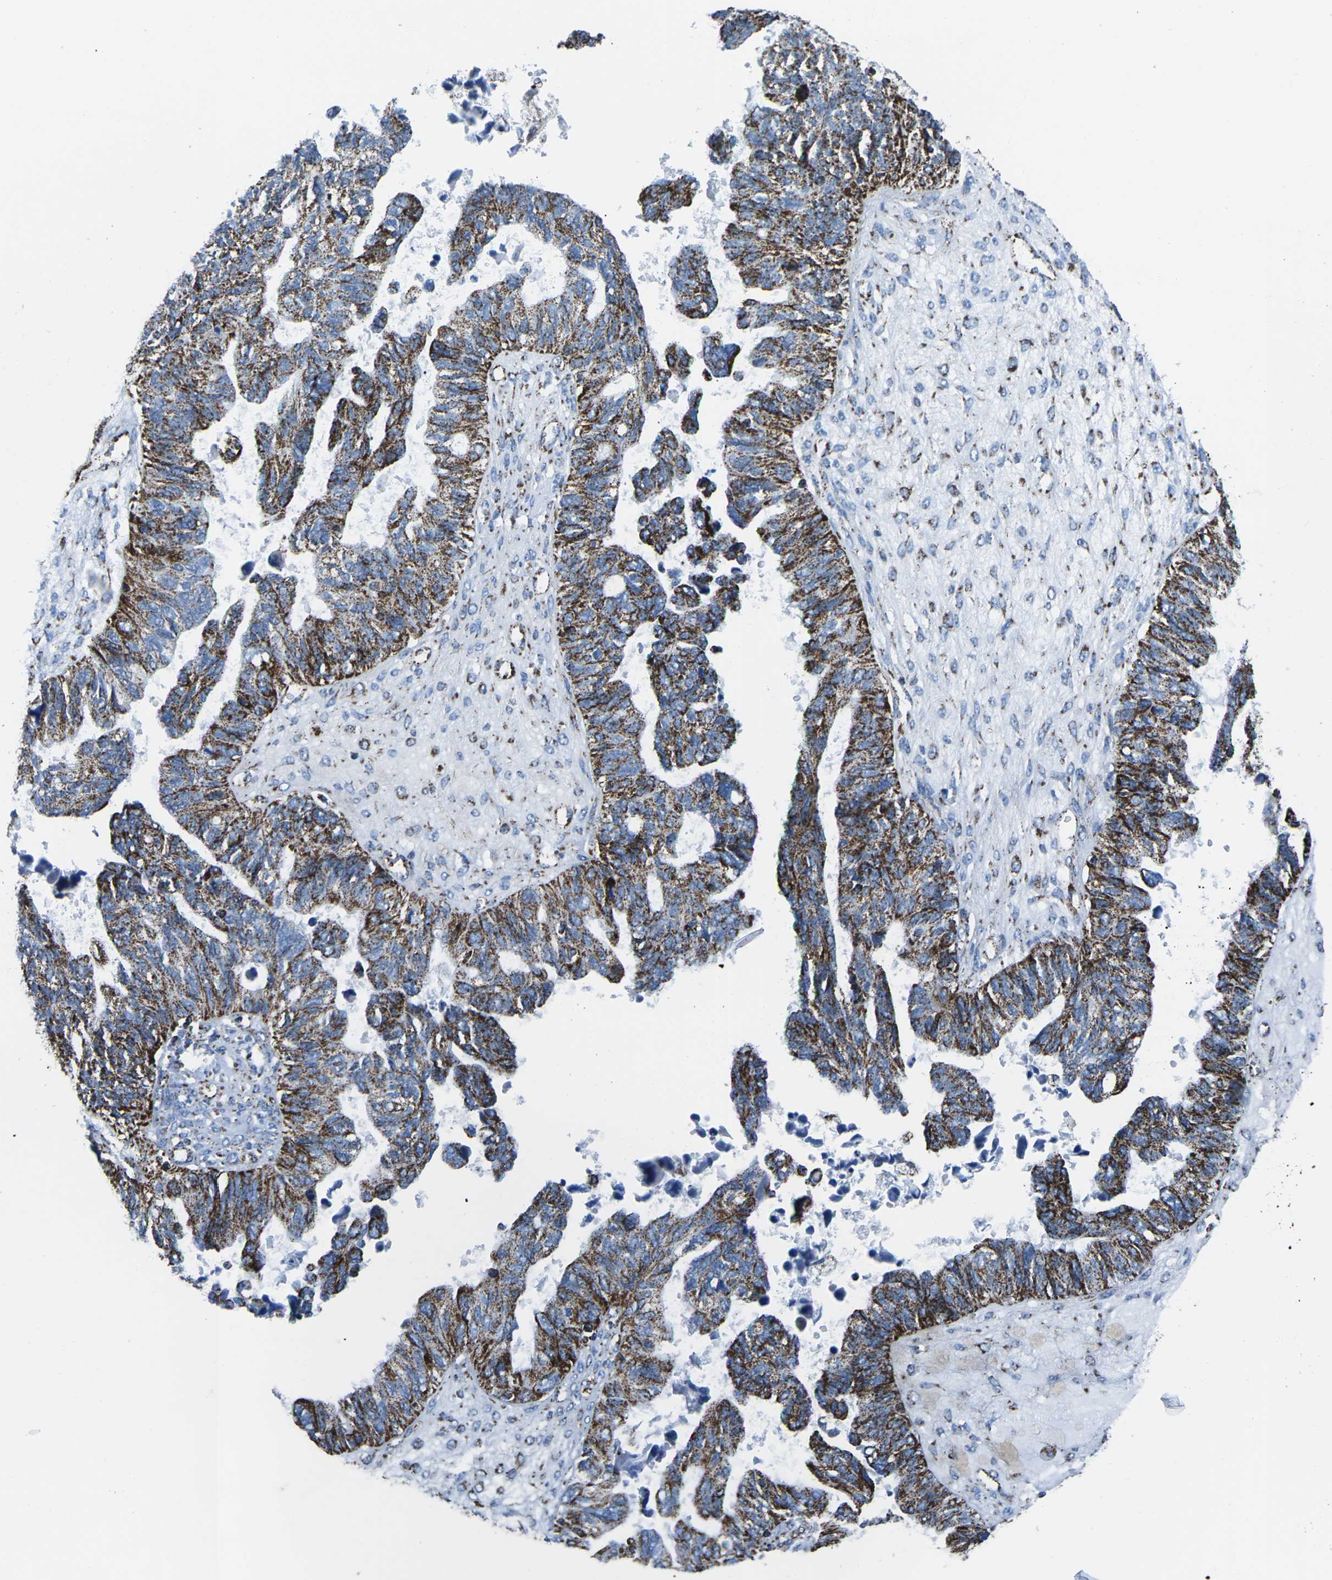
{"staining": {"intensity": "strong", "quantity": ">75%", "location": "cytoplasmic/membranous"}, "tissue": "ovarian cancer", "cell_type": "Tumor cells", "image_type": "cancer", "snomed": [{"axis": "morphology", "description": "Cystadenocarcinoma, serous, NOS"}, {"axis": "topography", "description": "Ovary"}], "caption": "Human serous cystadenocarcinoma (ovarian) stained for a protein (brown) exhibits strong cytoplasmic/membranous positive positivity in approximately >75% of tumor cells.", "gene": "MT-CO2", "patient": {"sex": "female", "age": 79}}